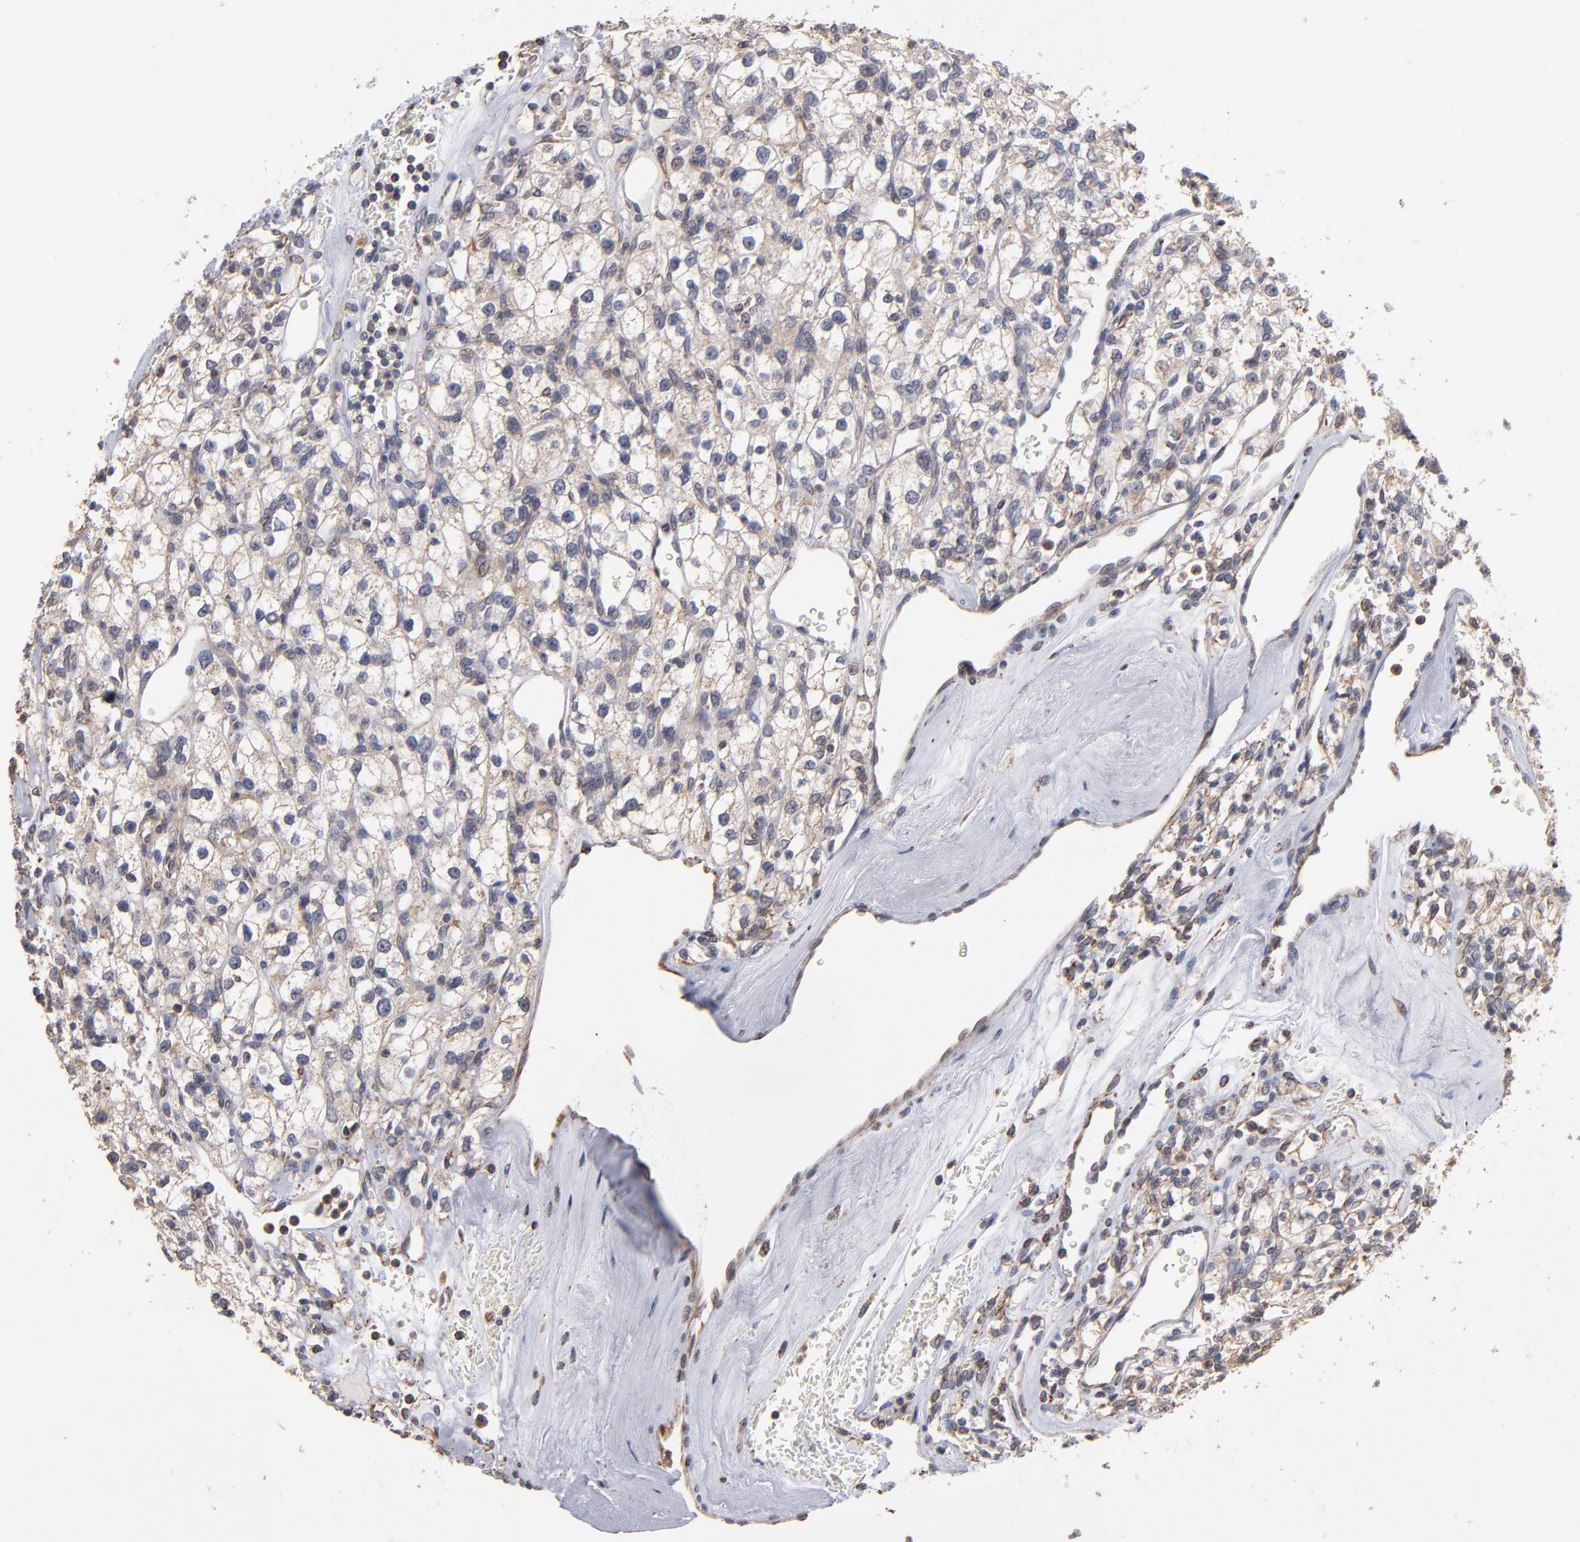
{"staining": {"intensity": "weak", "quantity": "25%-75%", "location": "cytoplasmic/membranous"}, "tissue": "renal cancer", "cell_type": "Tumor cells", "image_type": "cancer", "snomed": [{"axis": "morphology", "description": "Adenocarcinoma, NOS"}, {"axis": "topography", "description": "Kidney"}], "caption": "The image demonstrates staining of adenocarcinoma (renal), revealing weak cytoplasmic/membranous protein staining (brown color) within tumor cells.", "gene": "MIPOL1", "patient": {"sex": "female", "age": 62}}